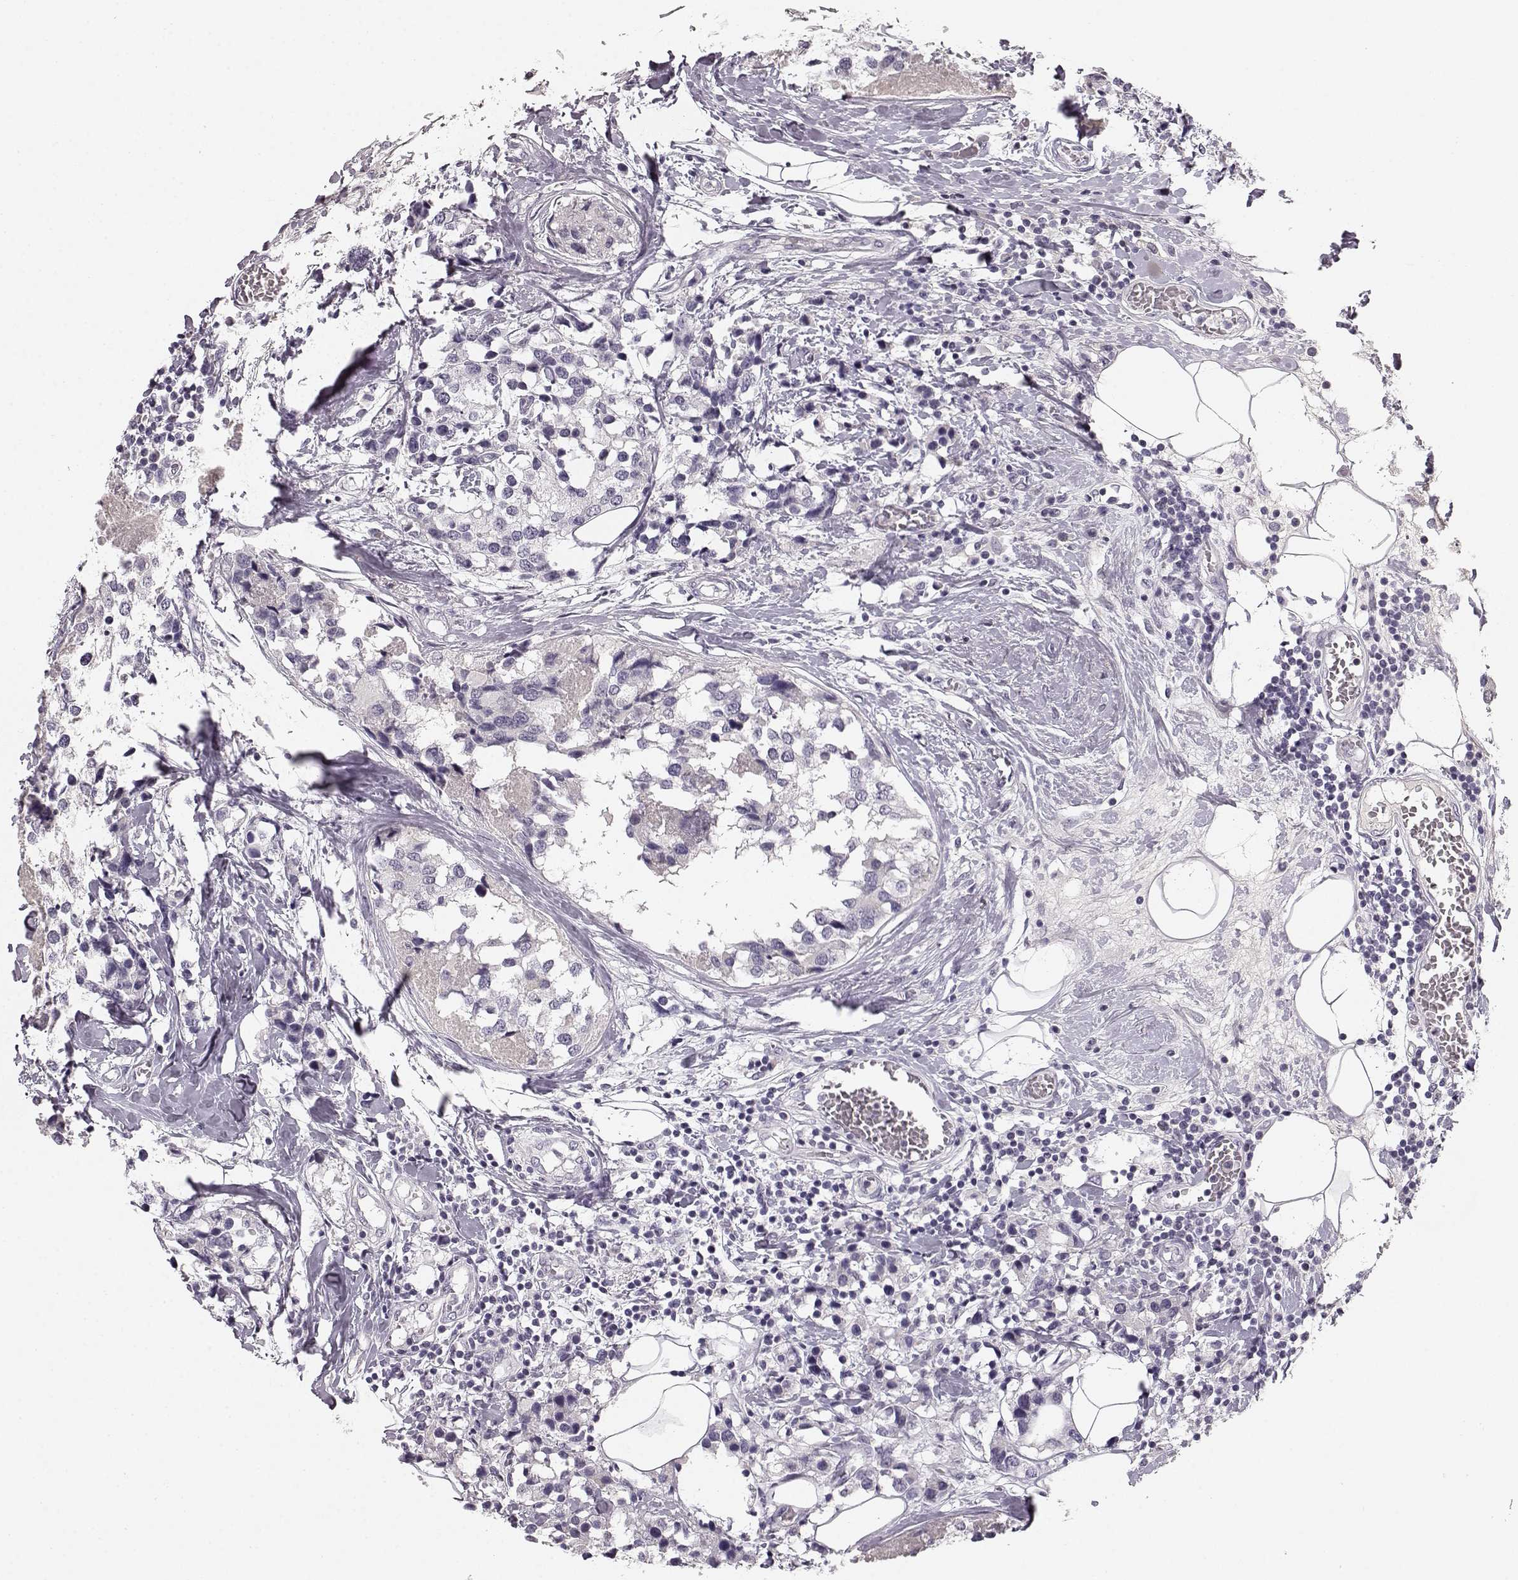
{"staining": {"intensity": "negative", "quantity": "none", "location": "none"}, "tissue": "breast cancer", "cell_type": "Tumor cells", "image_type": "cancer", "snomed": [{"axis": "morphology", "description": "Lobular carcinoma"}, {"axis": "topography", "description": "Breast"}], "caption": "Image shows no significant protein expression in tumor cells of breast cancer.", "gene": "KIAA0319", "patient": {"sex": "female", "age": 59}}